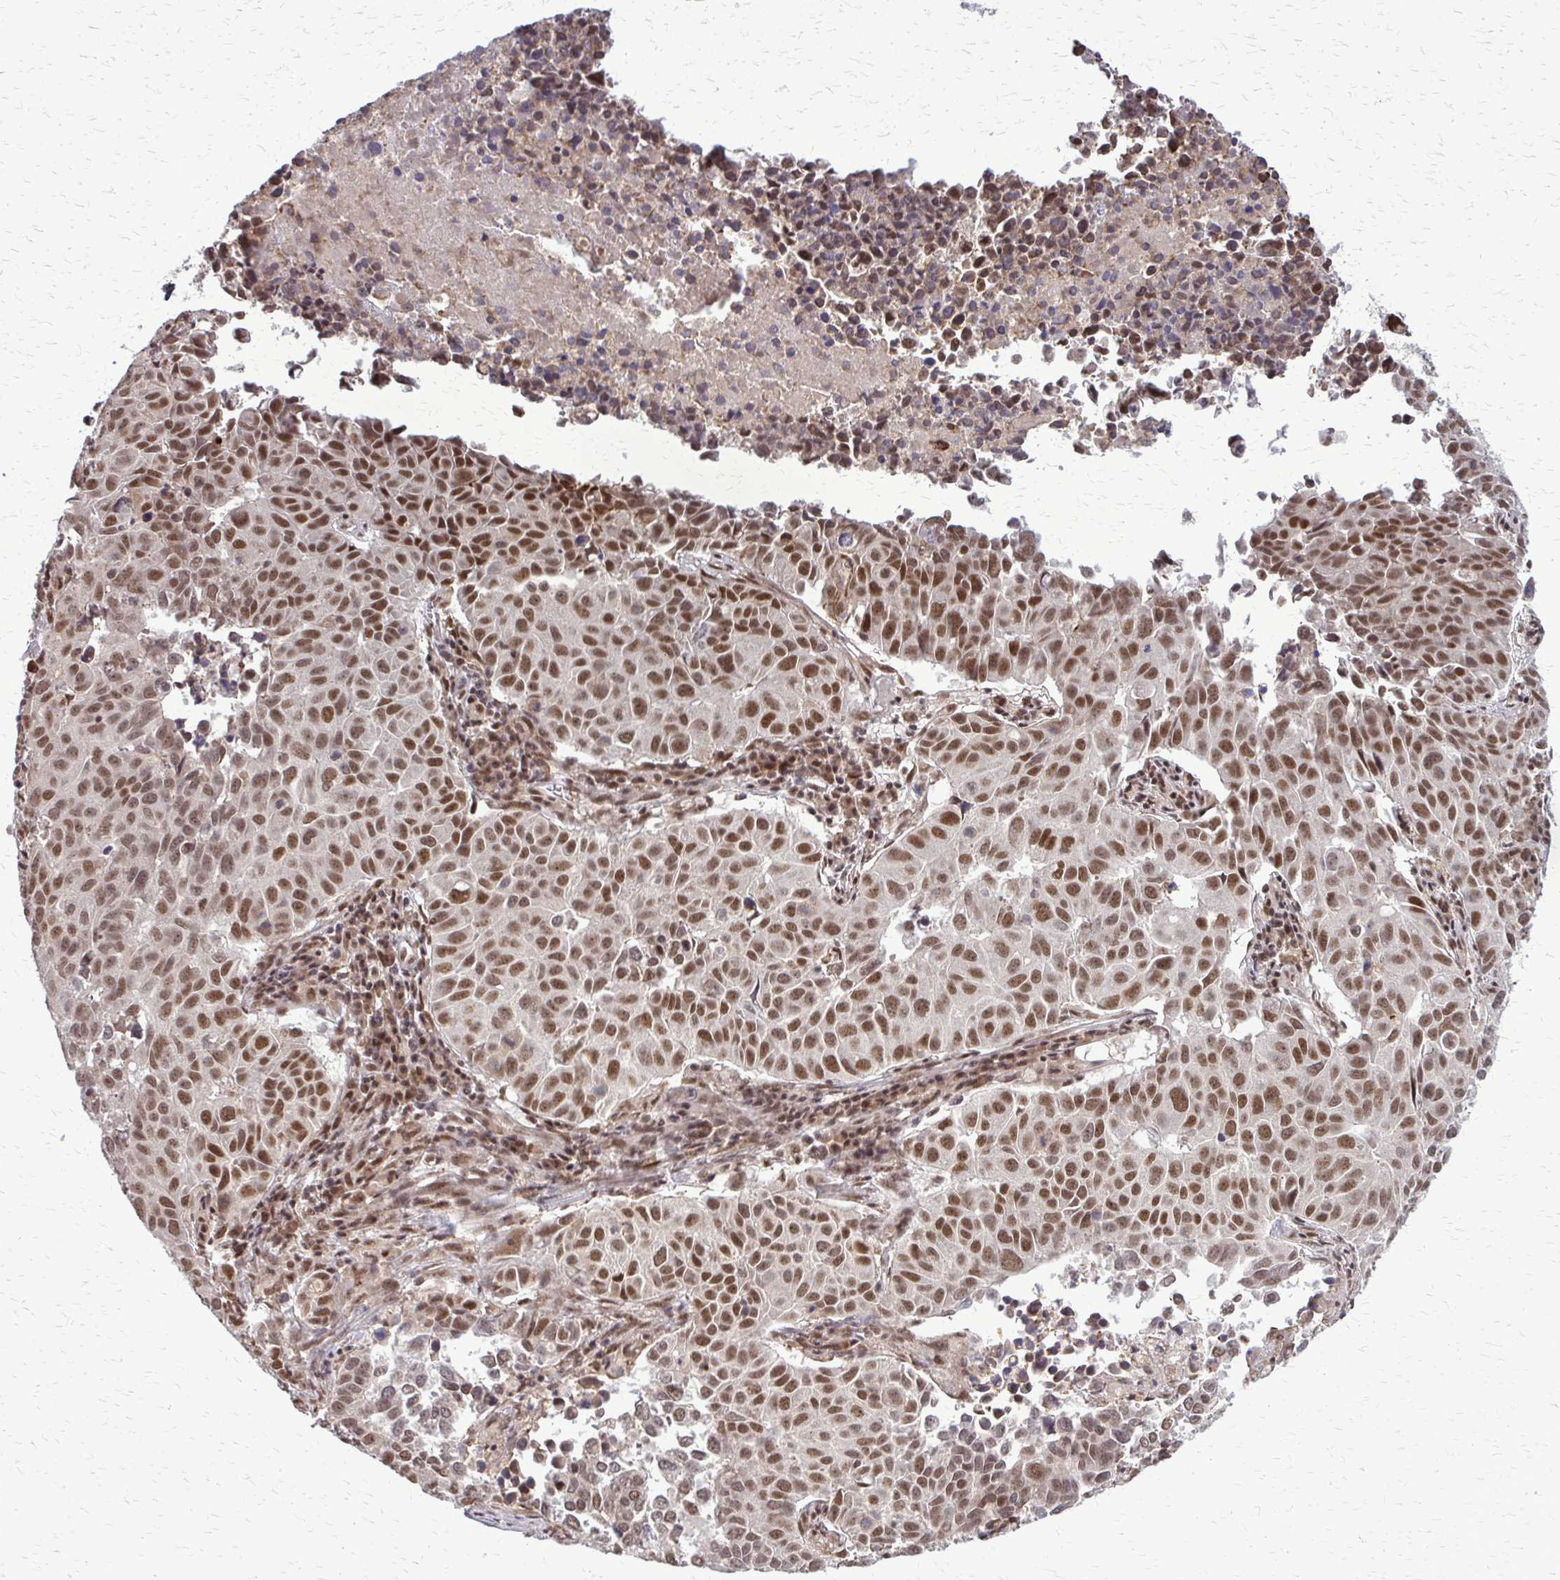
{"staining": {"intensity": "moderate", "quantity": ">75%", "location": "nuclear"}, "tissue": "lung cancer", "cell_type": "Tumor cells", "image_type": "cancer", "snomed": [{"axis": "morphology", "description": "Adenocarcinoma, NOS"}, {"axis": "topography", "description": "Lung"}], "caption": "About >75% of tumor cells in human lung cancer show moderate nuclear protein staining as visualized by brown immunohistochemical staining.", "gene": "HDAC3", "patient": {"sex": "female", "age": 50}}